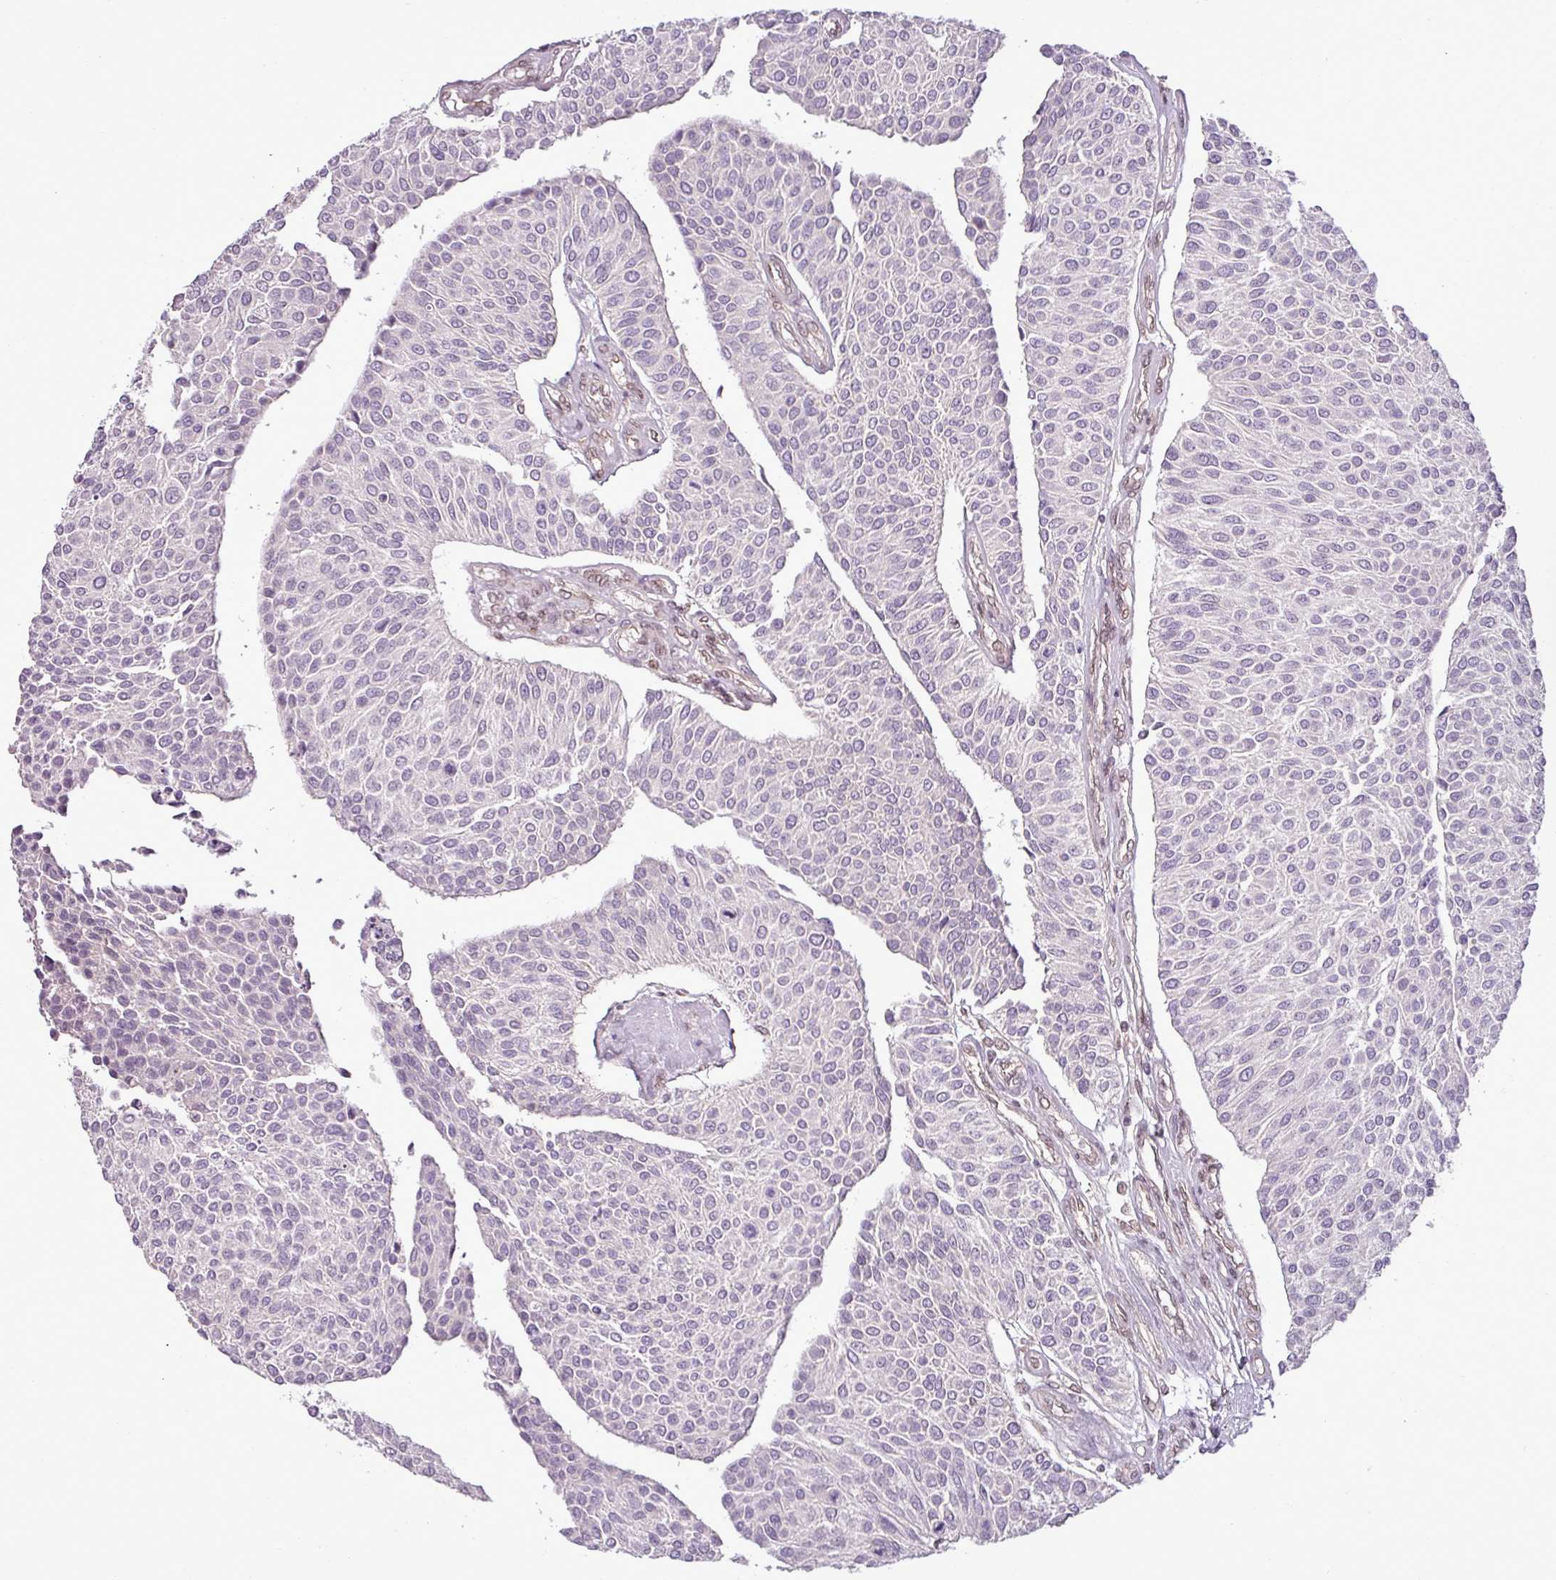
{"staining": {"intensity": "negative", "quantity": "none", "location": "none"}, "tissue": "urothelial cancer", "cell_type": "Tumor cells", "image_type": "cancer", "snomed": [{"axis": "morphology", "description": "Urothelial carcinoma, NOS"}, {"axis": "topography", "description": "Urinary bladder"}], "caption": "Immunohistochemistry (IHC) micrograph of urothelial cancer stained for a protein (brown), which displays no staining in tumor cells. (Immunohistochemistry, brightfield microscopy, high magnification).", "gene": "GPT2", "patient": {"sex": "male", "age": 55}}